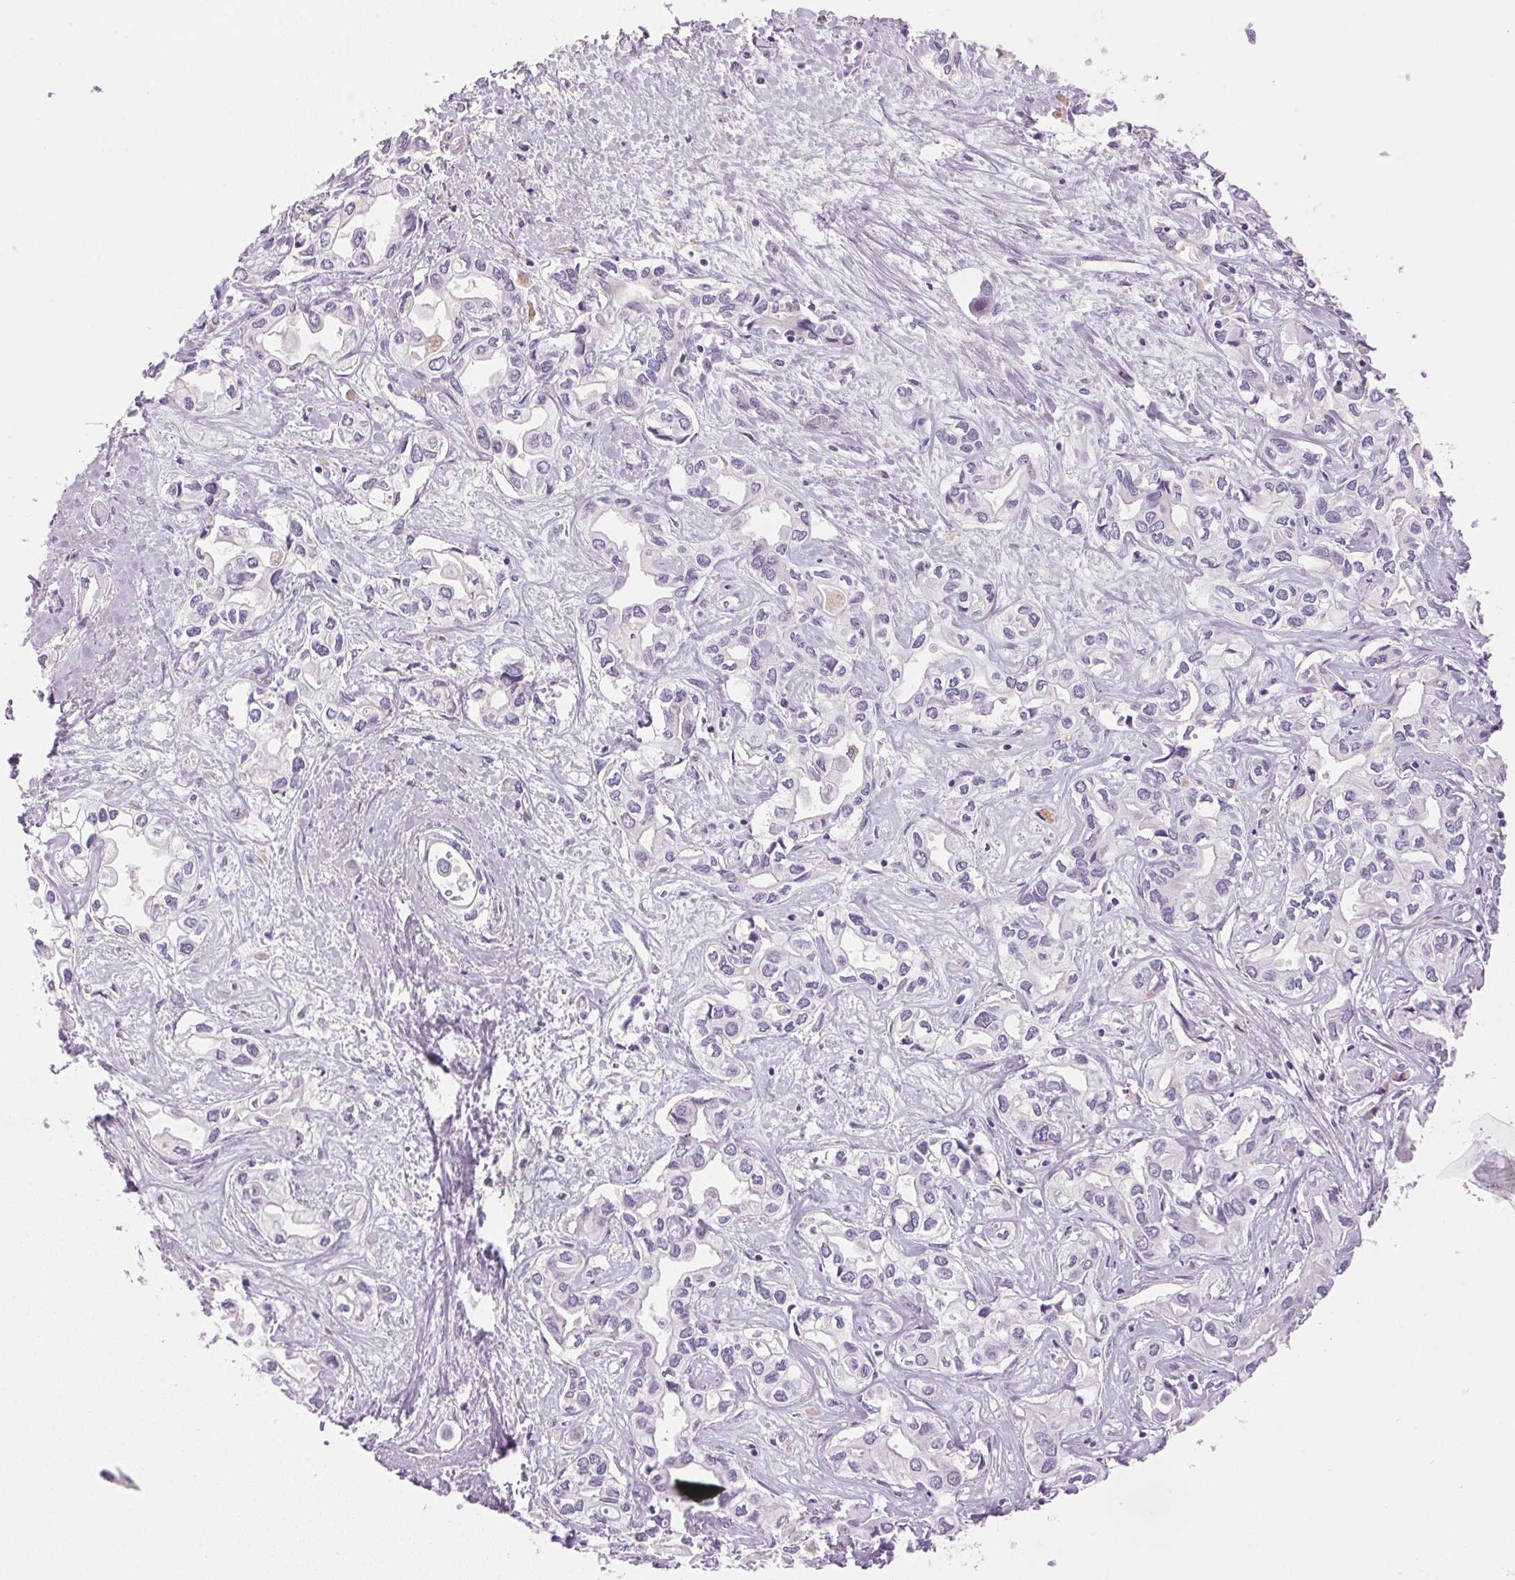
{"staining": {"intensity": "negative", "quantity": "none", "location": "none"}, "tissue": "liver cancer", "cell_type": "Tumor cells", "image_type": "cancer", "snomed": [{"axis": "morphology", "description": "Cholangiocarcinoma"}, {"axis": "topography", "description": "Liver"}], "caption": "Immunohistochemical staining of cholangiocarcinoma (liver) demonstrates no significant positivity in tumor cells.", "gene": "HSD17B2", "patient": {"sex": "female", "age": 64}}